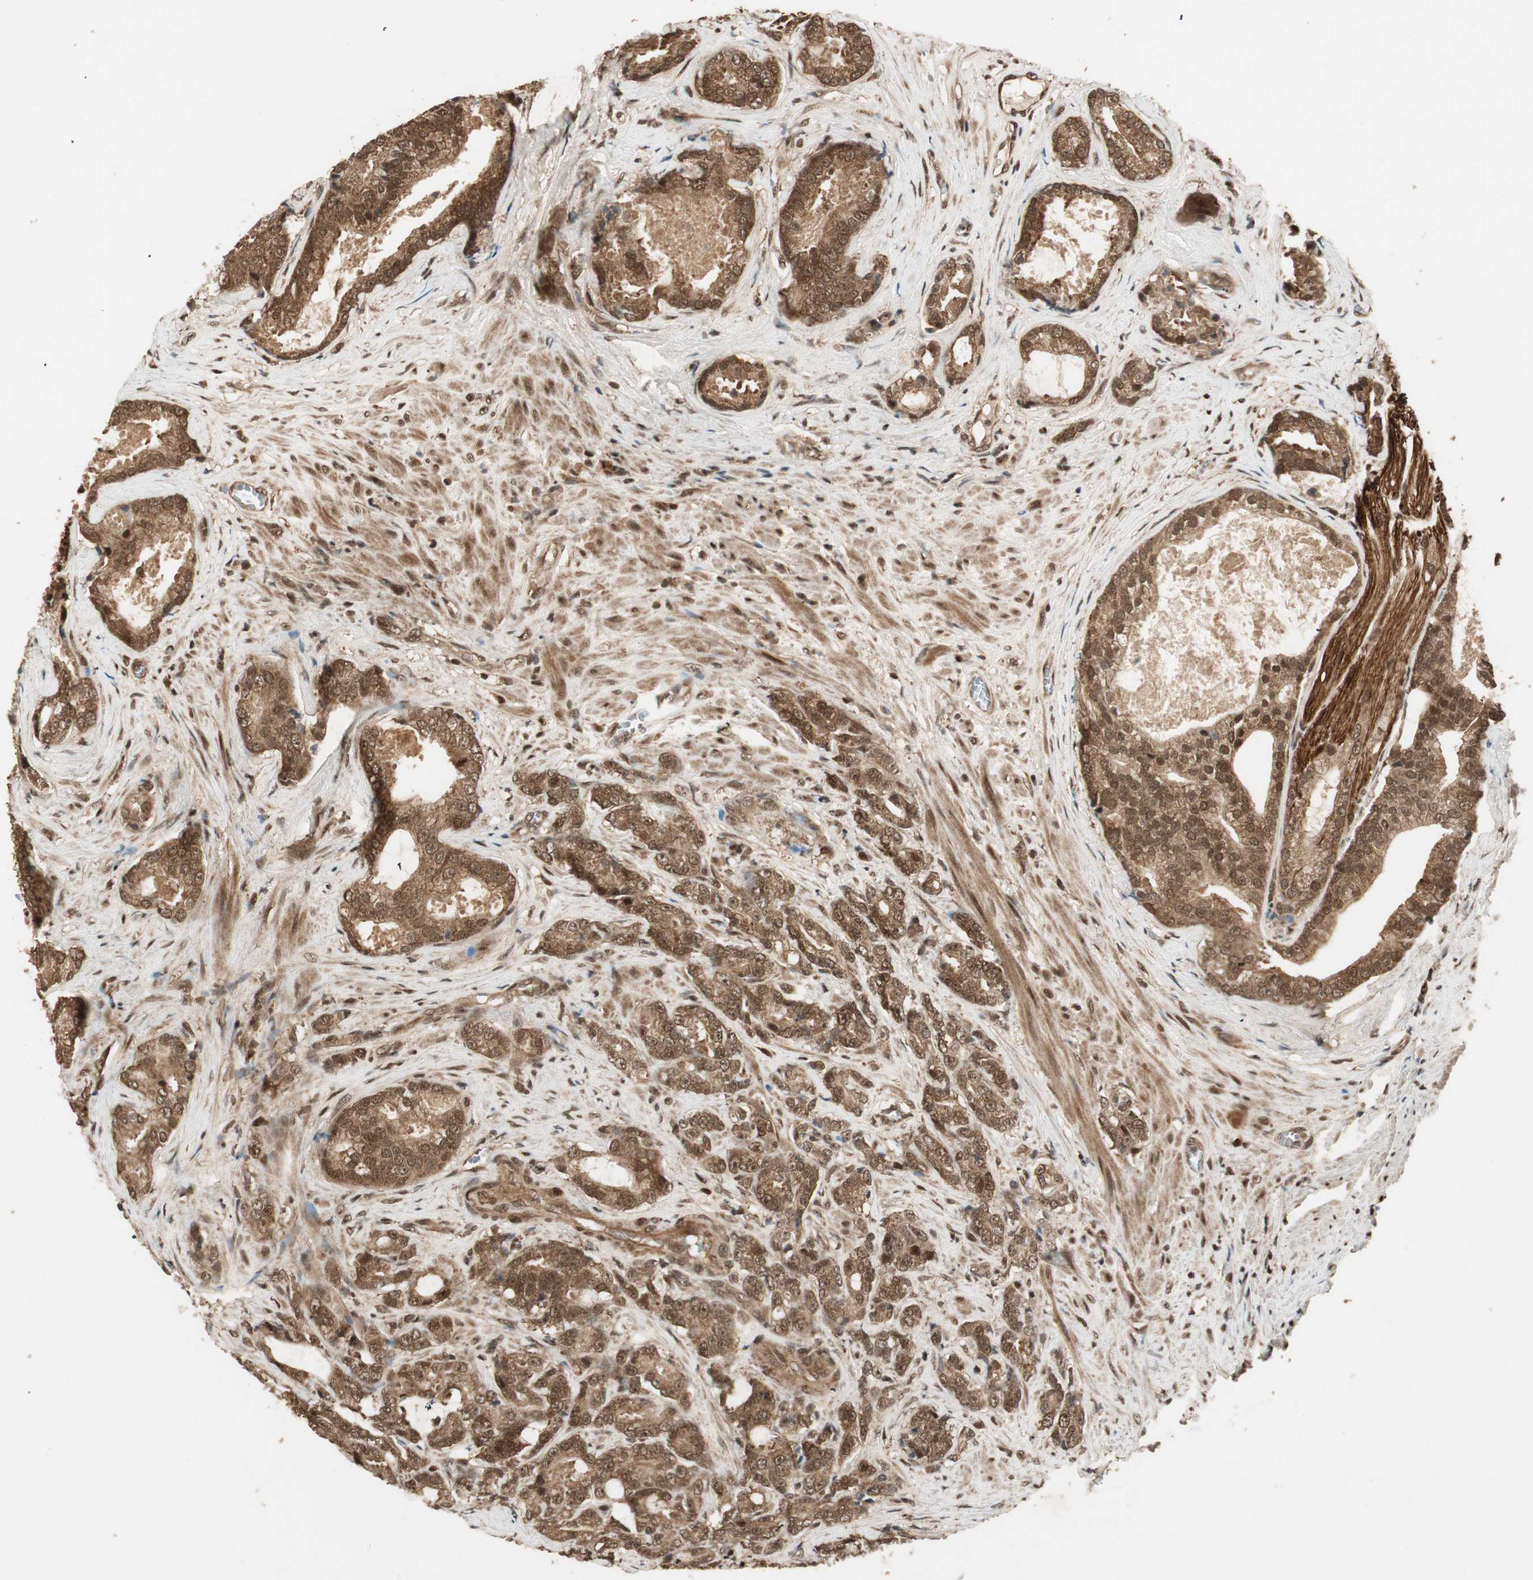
{"staining": {"intensity": "moderate", "quantity": ">75%", "location": "cytoplasmic/membranous,nuclear"}, "tissue": "prostate cancer", "cell_type": "Tumor cells", "image_type": "cancer", "snomed": [{"axis": "morphology", "description": "Adenocarcinoma, Low grade"}, {"axis": "topography", "description": "Prostate"}], "caption": "Protein analysis of adenocarcinoma (low-grade) (prostate) tissue shows moderate cytoplasmic/membranous and nuclear expression in approximately >75% of tumor cells. (brown staining indicates protein expression, while blue staining denotes nuclei).", "gene": "RPA3", "patient": {"sex": "male", "age": 58}}